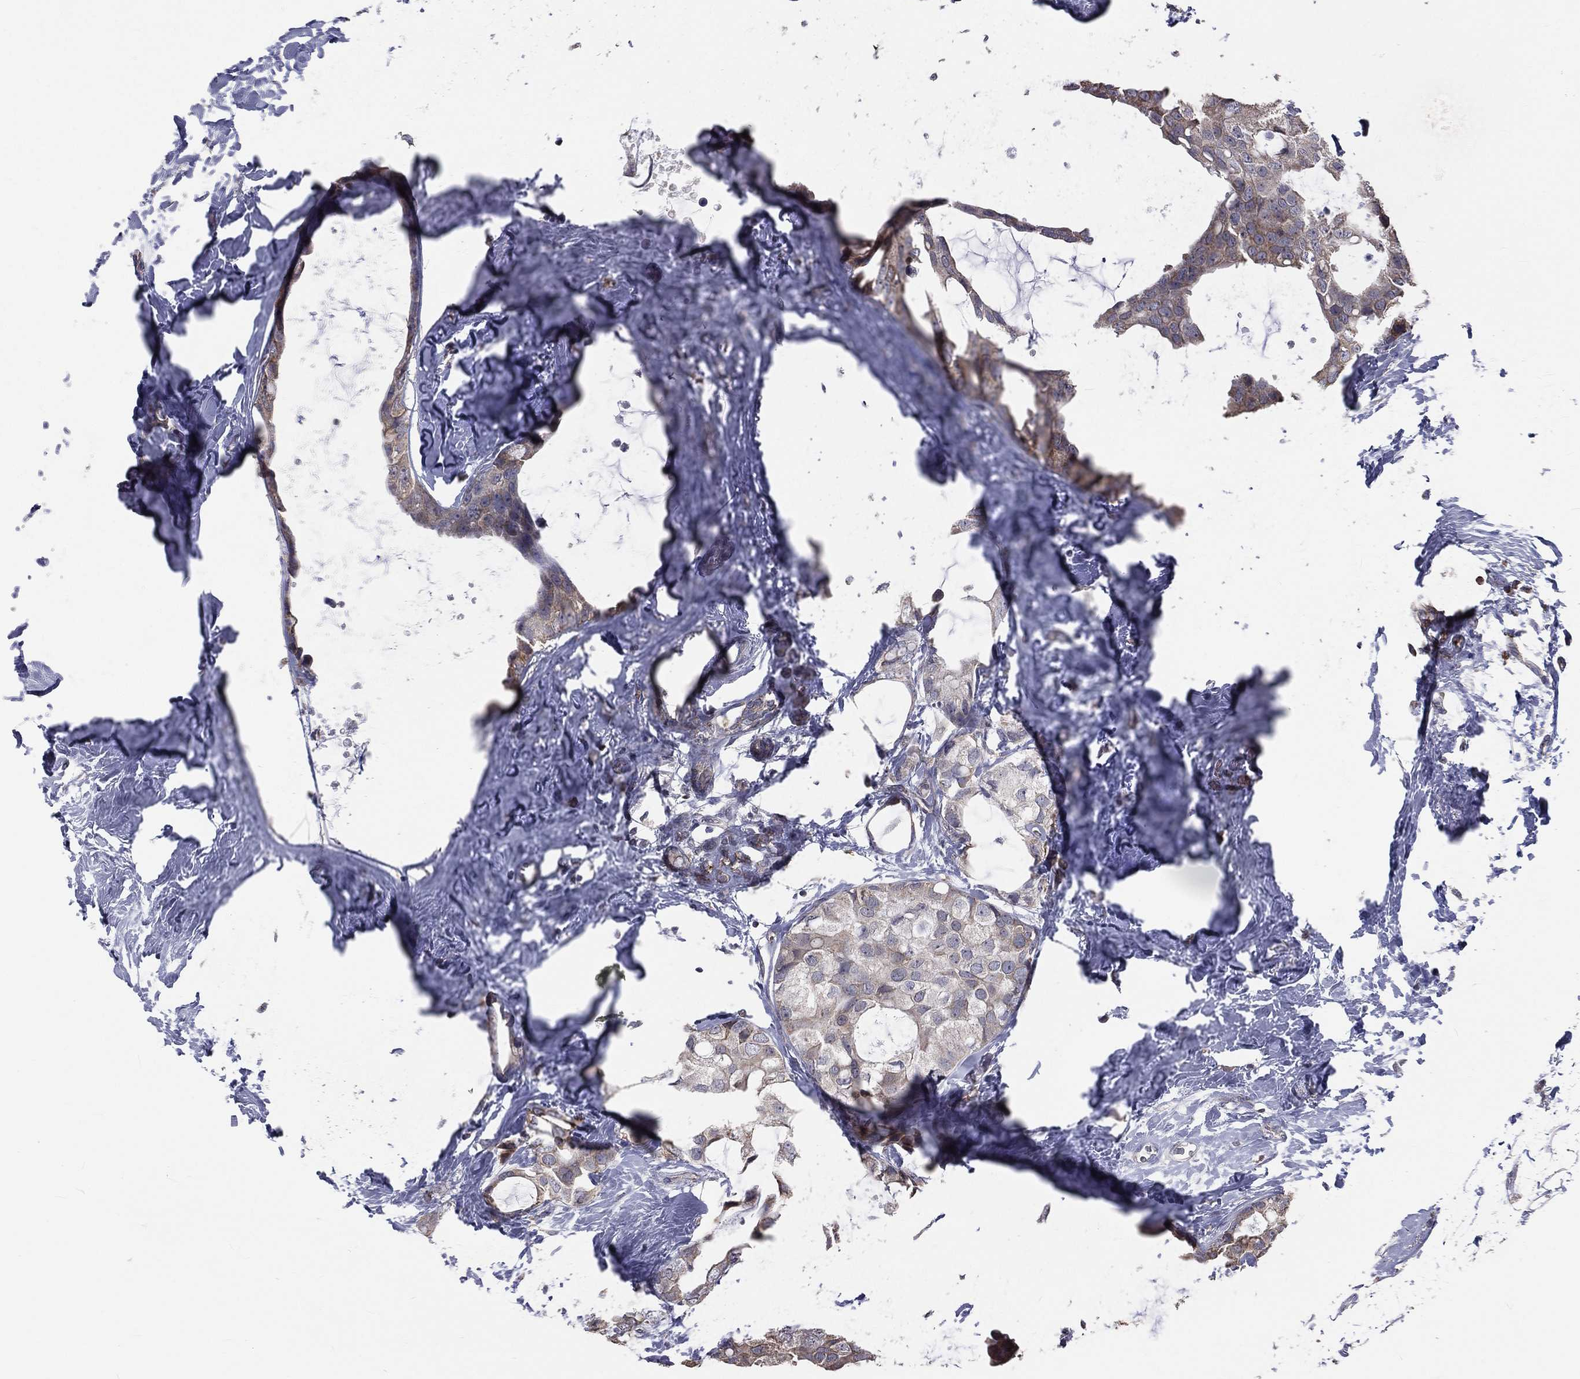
{"staining": {"intensity": "weak", "quantity": "25%-75%", "location": "cytoplasmic/membranous"}, "tissue": "breast cancer", "cell_type": "Tumor cells", "image_type": "cancer", "snomed": [{"axis": "morphology", "description": "Duct carcinoma"}, {"axis": "topography", "description": "Breast"}], "caption": "An image showing weak cytoplasmic/membranous positivity in approximately 25%-75% of tumor cells in breast cancer (infiltrating ductal carcinoma), as visualized by brown immunohistochemical staining.", "gene": "MRPL46", "patient": {"sex": "female", "age": 45}}